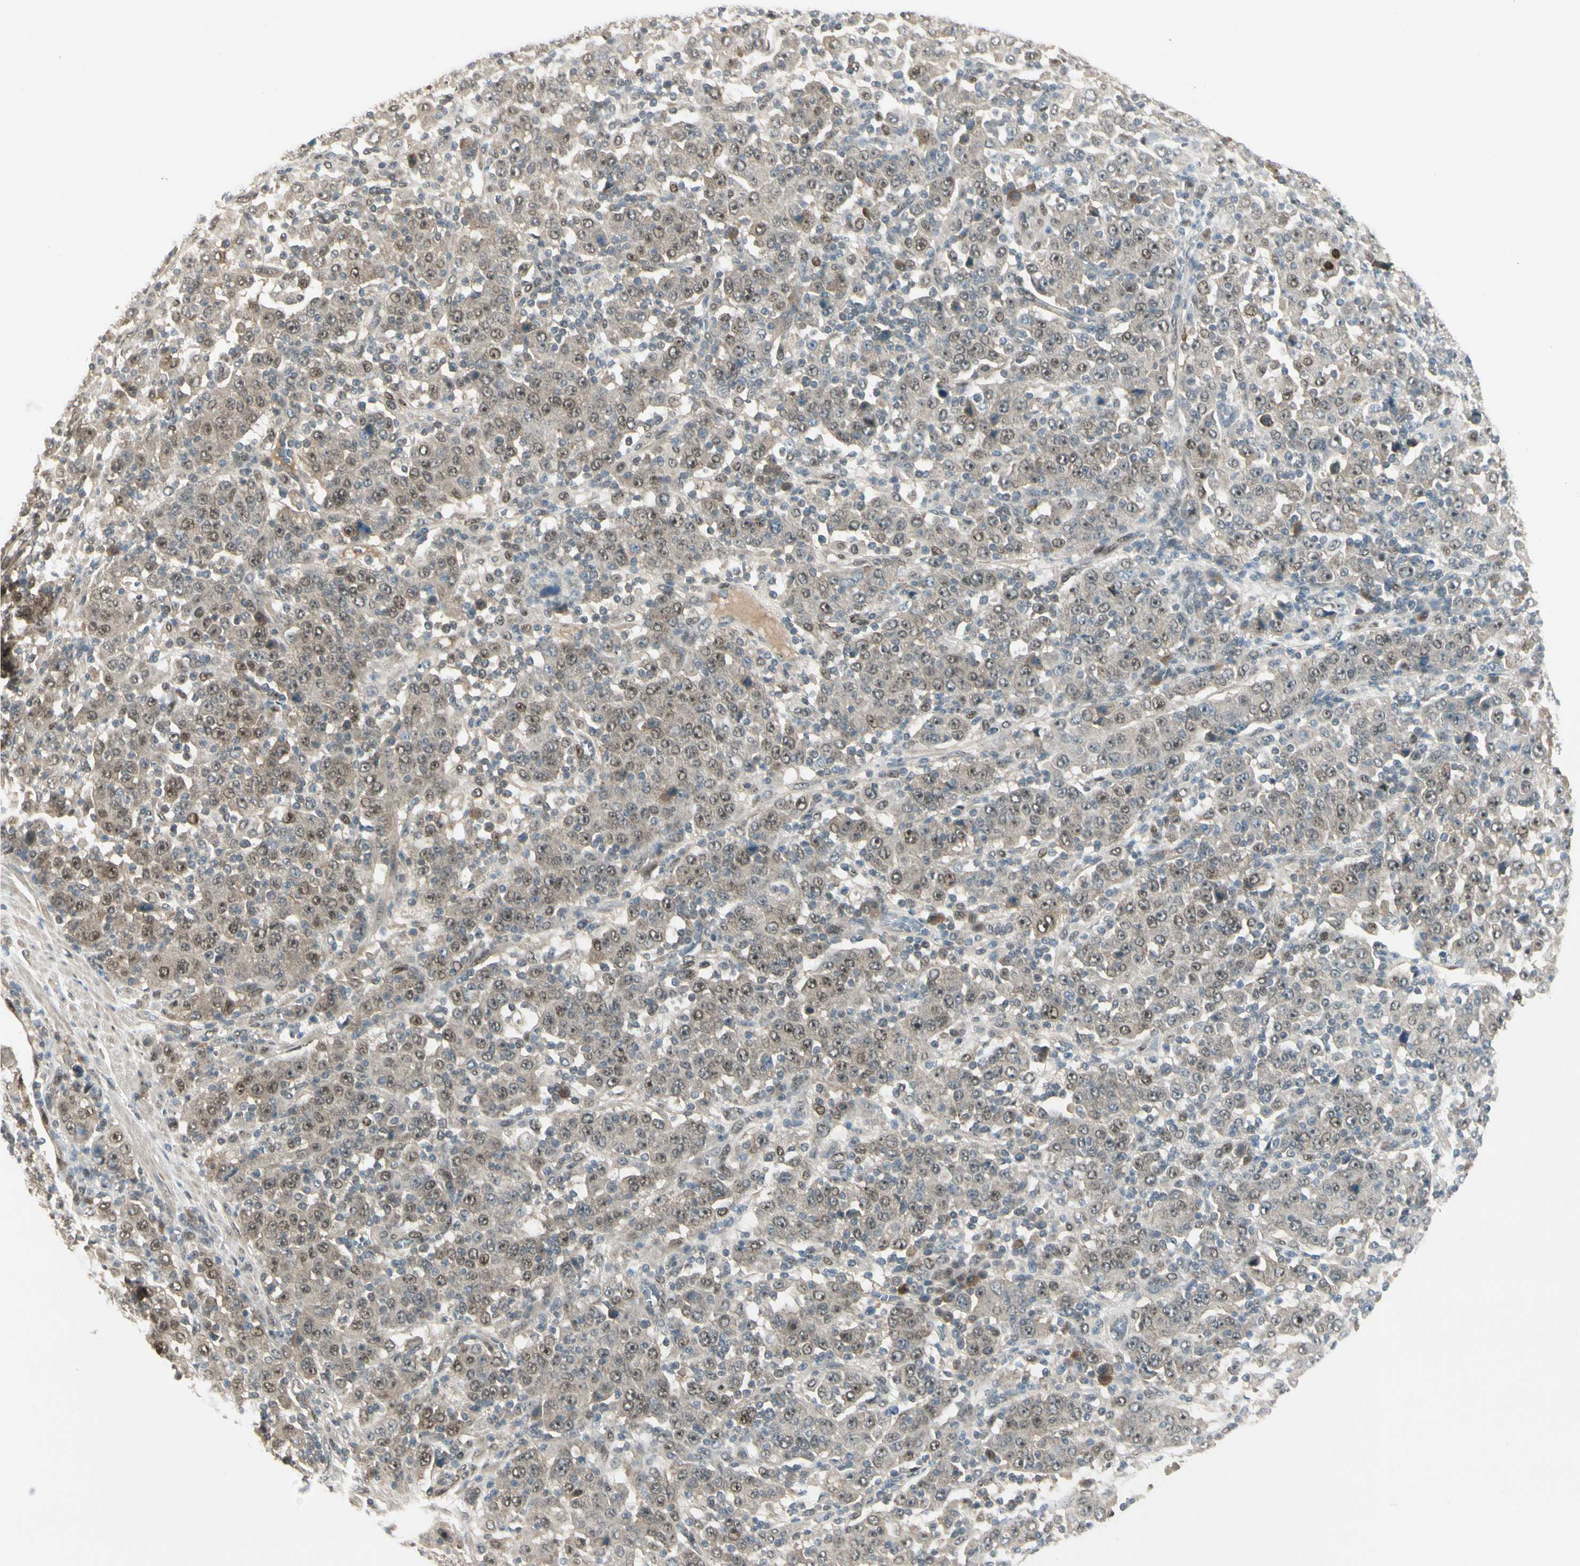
{"staining": {"intensity": "weak", "quantity": ">75%", "location": "cytoplasmic/membranous,nuclear"}, "tissue": "stomach cancer", "cell_type": "Tumor cells", "image_type": "cancer", "snomed": [{"axis": "morphology", "description": "Normal tissue, NOS"}, {"axis": "morphology", "description": "Adenocarcinoma, NOS"}, {"axis": "topography", "description": "Stomach, upper"}, {"axis": "topography", "description": "Stomach"}], "caption": "Immunohistochemistry (IHC) micrograph of human stomach cancer stained for a protein (brown), which exhibits low levels of weak cytoplasmic/membranous and nuclear expression in about >75% of tumor cells.", "gene": "GTF3A", "patient": {"sex": "male", "age": 59}}